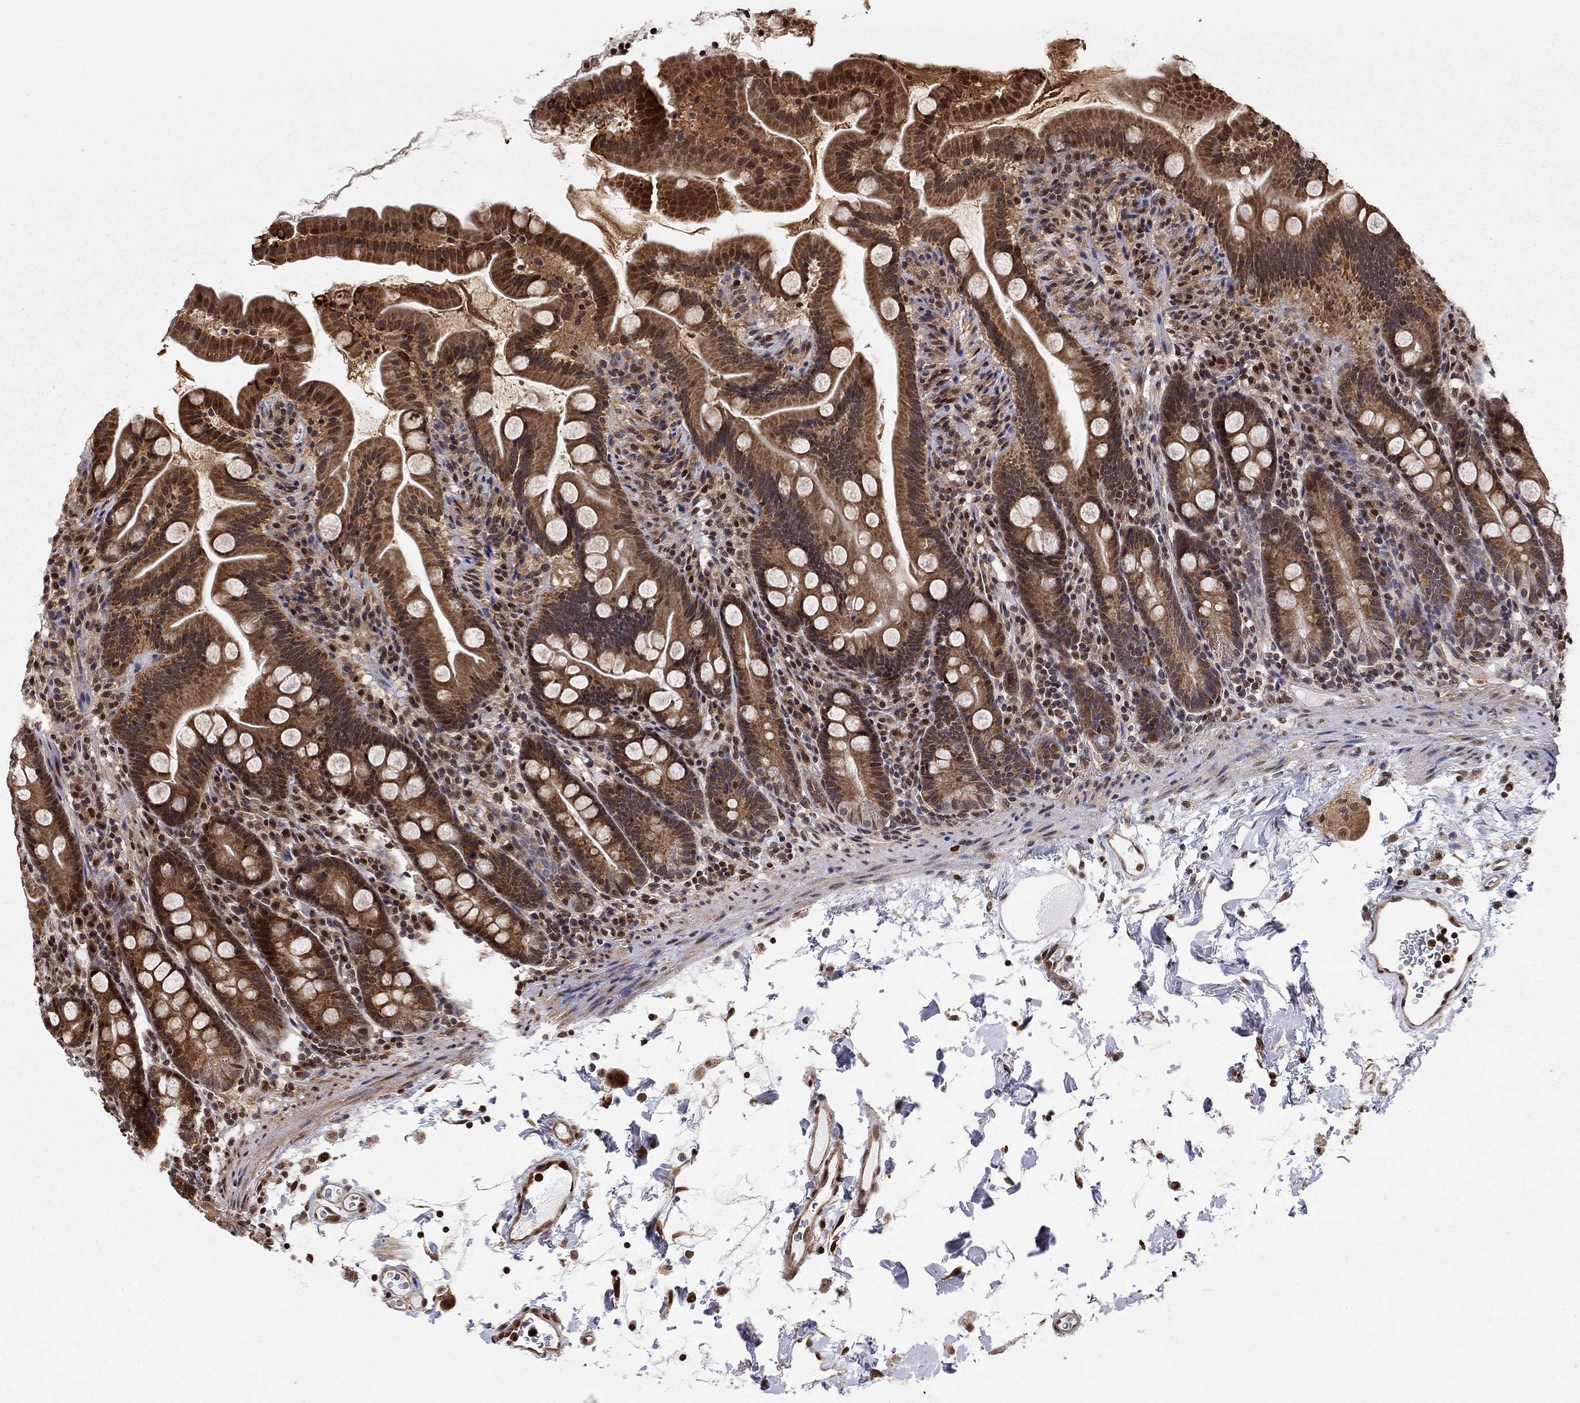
{"staining": {"intensity": "strong", "quantity": ">75%", "location": "cytoplasmic/membranous"}, "tissue": "small intestine", "cell_type": "Glandular cells", "image_type": "normal", "snomed": [{"axis": "morphology", "description": "Normal tissue, NOS"}, {"axis": "topography", "description": "Small intestine"}], "caption": "Protein expression analysis of unremarkable small intestine displays strong cytoplasmic/membranous staining in approximately >75% of glandular cells. The staining was performed using DAB to visualize the protein expression in brown, while the nuclei were stained in blue with hematoxylin (Magnification: 20x).", "gene": "ELOB", "patient": {"sex": "female", "age": 44}}